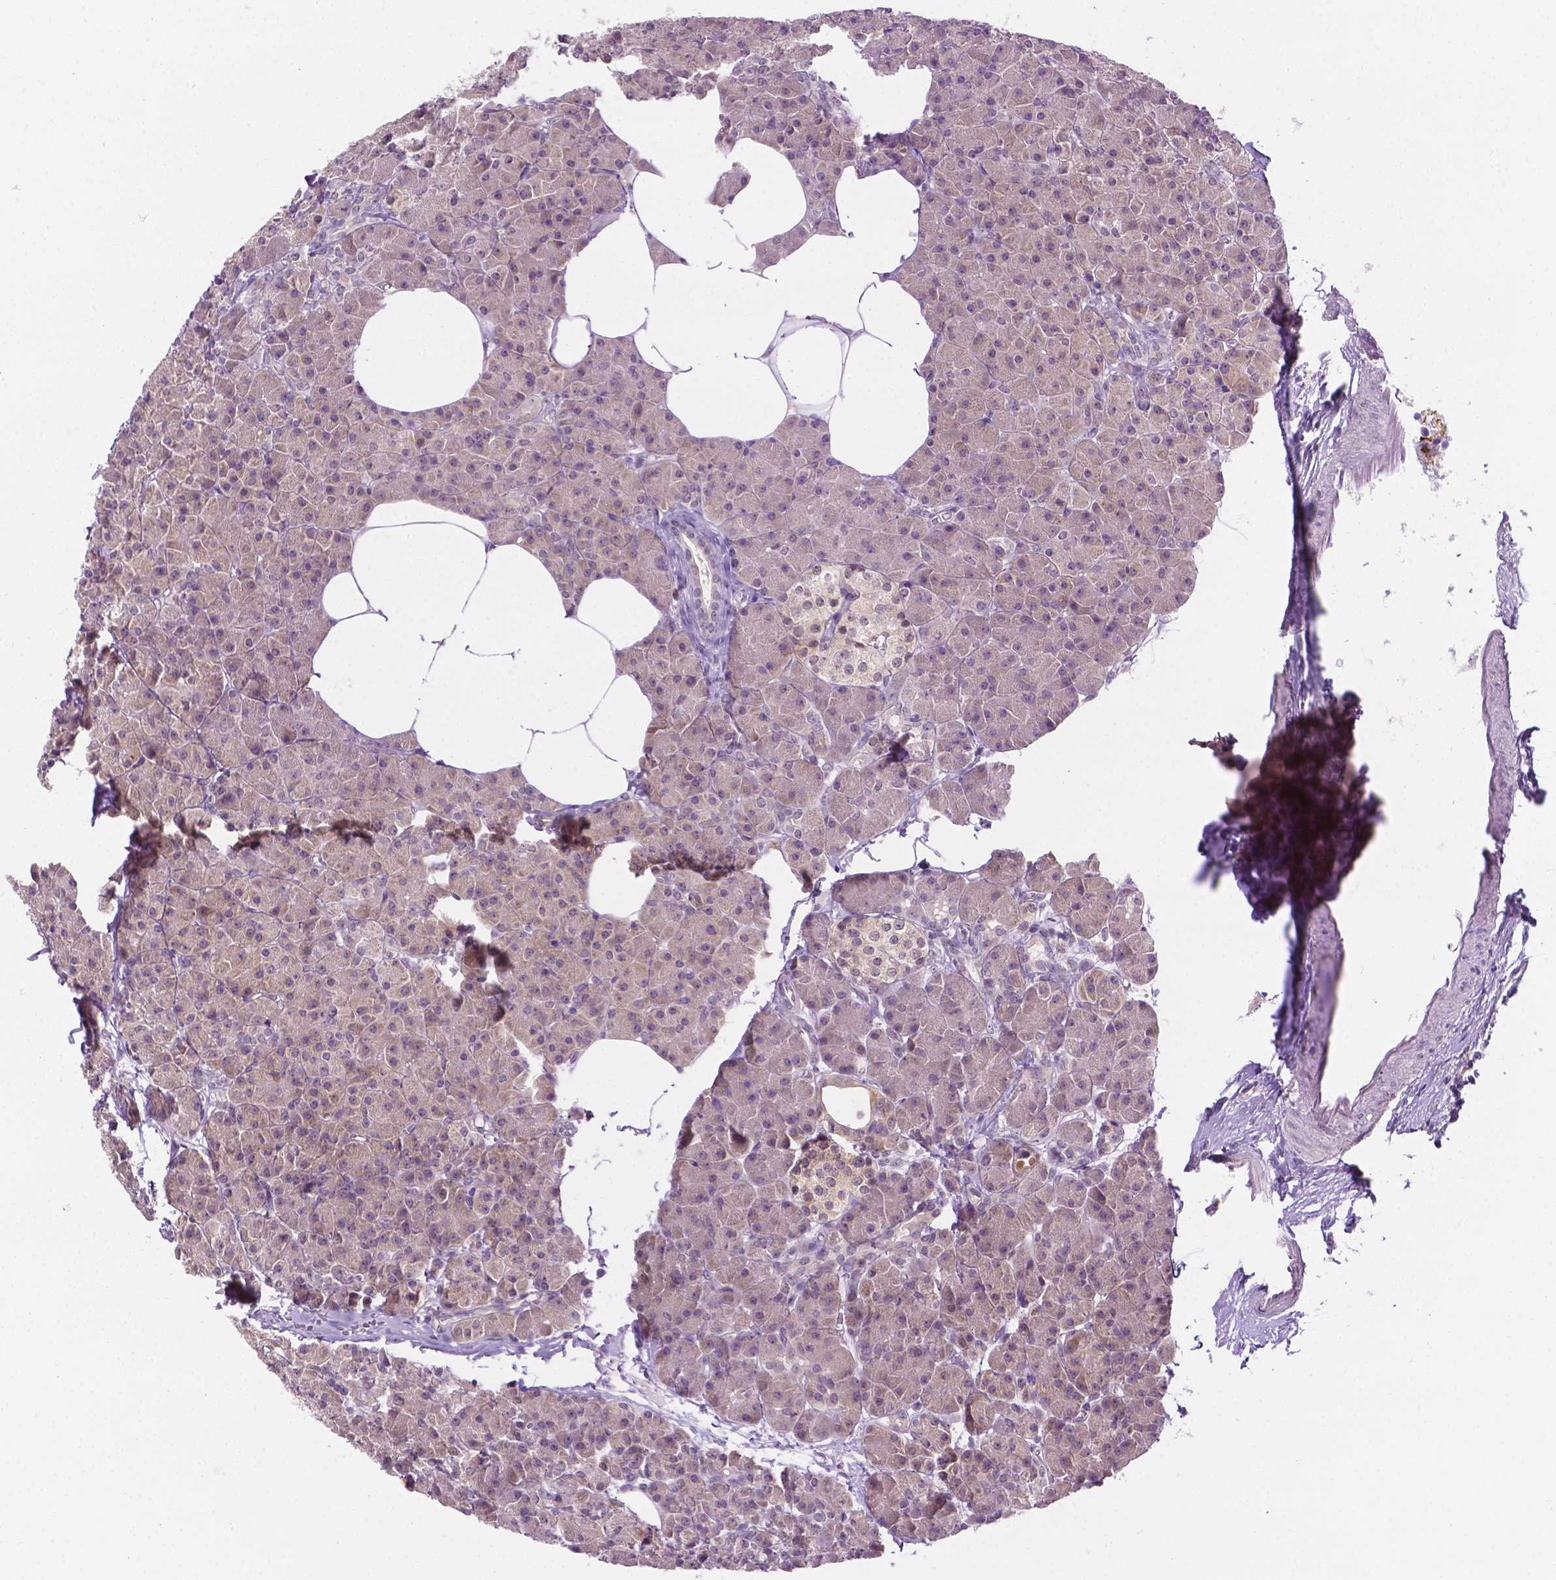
{"staining": {"intensity": "weak", "quantity": "25%-75%", "location": "cytoplasmic/membranous"}, "tissue": "pancreas", "cell_type": "Exocrine glandular cells", "image_type": "normal", "snomed": [{"axis": "morphology", "description": "Normal tissue, NOS"}, {"axis": "topography", "description": "Pancreas"}], "caption": "Human pancreas stained for a protein (brown) exhibits weak cytoplasmic/membranous positive positivity in about 25%-75% of exocrine glandular cells.", "gene": "DENND4A", "patient": {"sex": "female", "age": 45}}